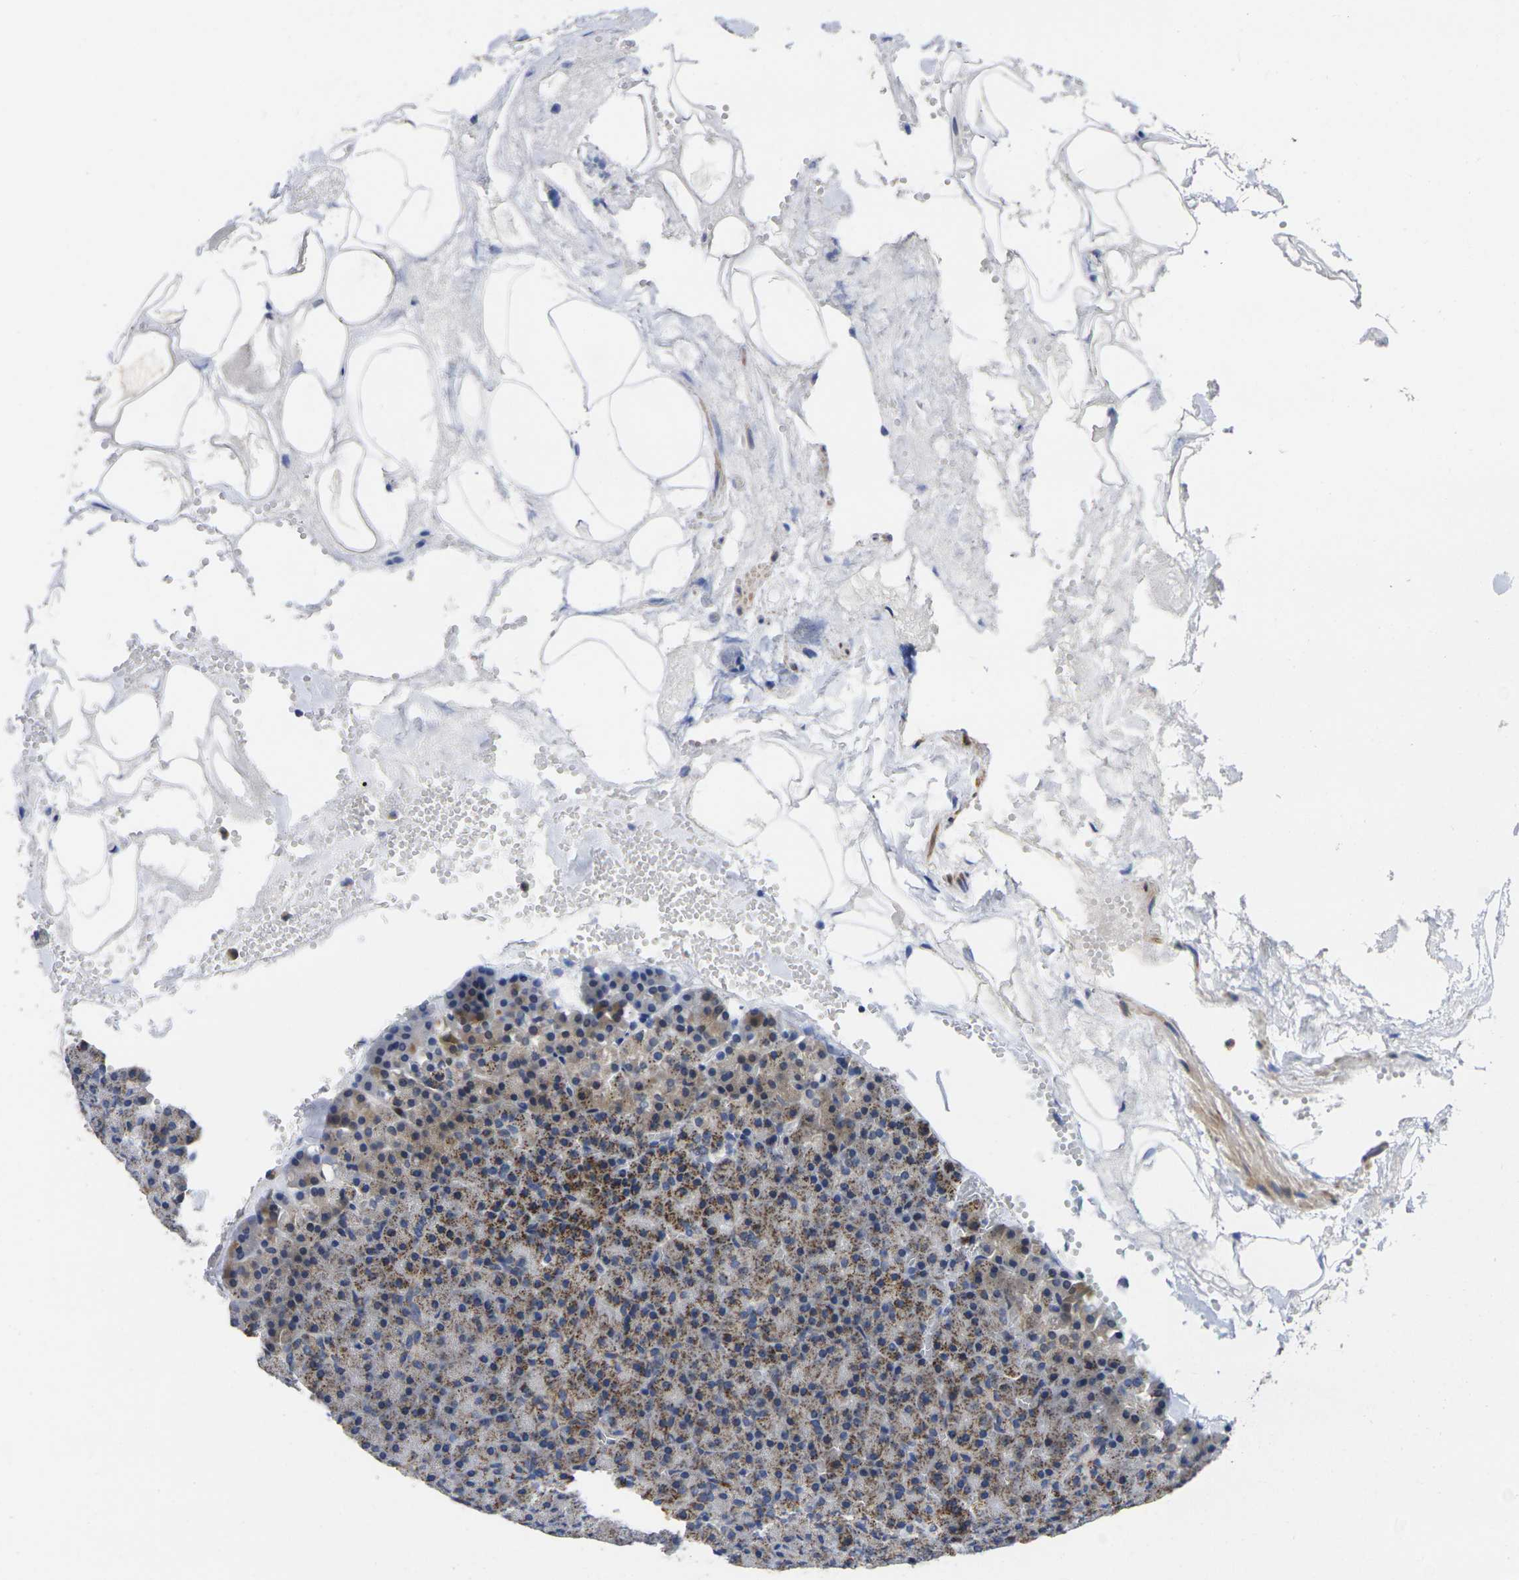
{"staining": {"intensity": "moderate", "quantity": "25%-75%", "location": "cytoplasmic/membranous"}, "tissue": "pancreas", "cell_type": "Exocrine glandular cells", "image_type": "normal", "snomed": [{"axis": "morphology", "description": "Normal tissue, NOS"}, {"axis": "topography", "description": "Pancreas"}], "caption": "Protein expression analysis of unremarkable pancreas reveals moderate cytoplasmic/membranous staining in approximately 25%-75% of exocrine glandular cells. (IHC, brightfield microscopy, high magnification).", "gene": "P2RY11", "patient": {"sex": "female", "age": 35}}